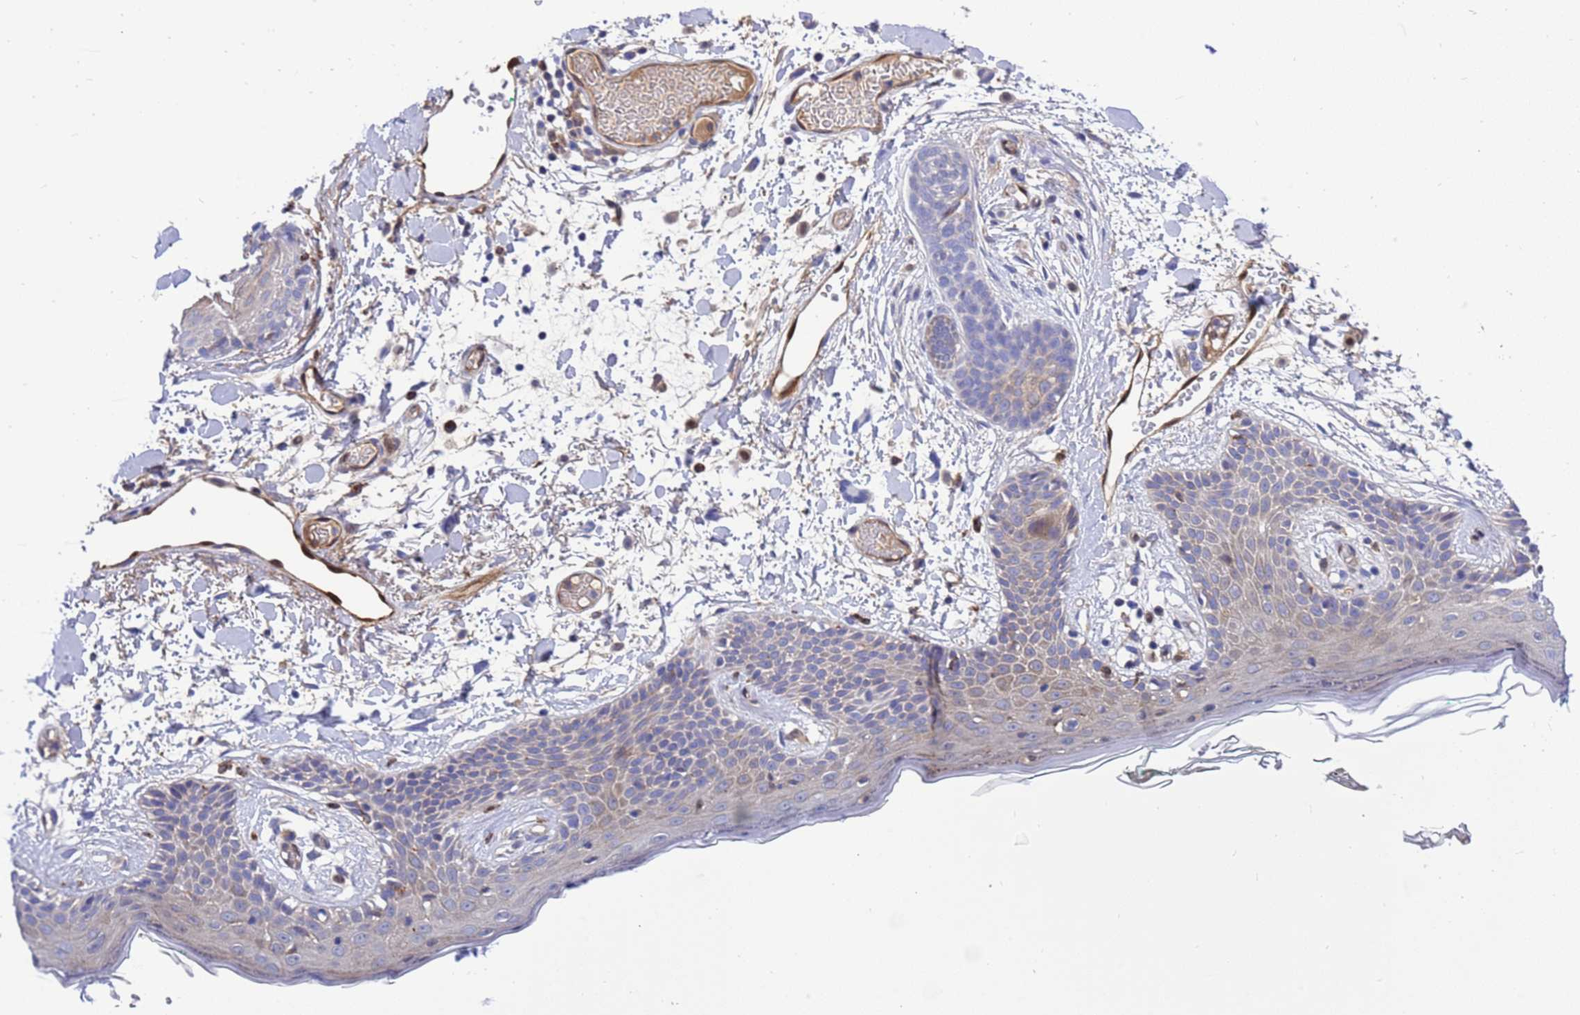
{"staining": {"intensity": "moderate", "quantity": "<25%", "location": "cytoplasmic/membranous"}, "tissue": "skin", "cell_type": "Fibroblasts", "image_type": "normal", "snomed": [{"axis": "morphology", "description": "Normal tissue, NOS"}, {"axis": "topography", "description": "Skin"}], "caption": "Skin stained with IHC reveals moderate cytoplasmic/membranous positivity in approximately <25% of fibroblasts. The staining was performed using DAB (3,3'-diaminobenzidine), with brown indicating positive protein expression. Nuclei are stained blue with hematoxylin.", "gene": "FOXRED1", "patient": {"sex": "male", "age": 79}}